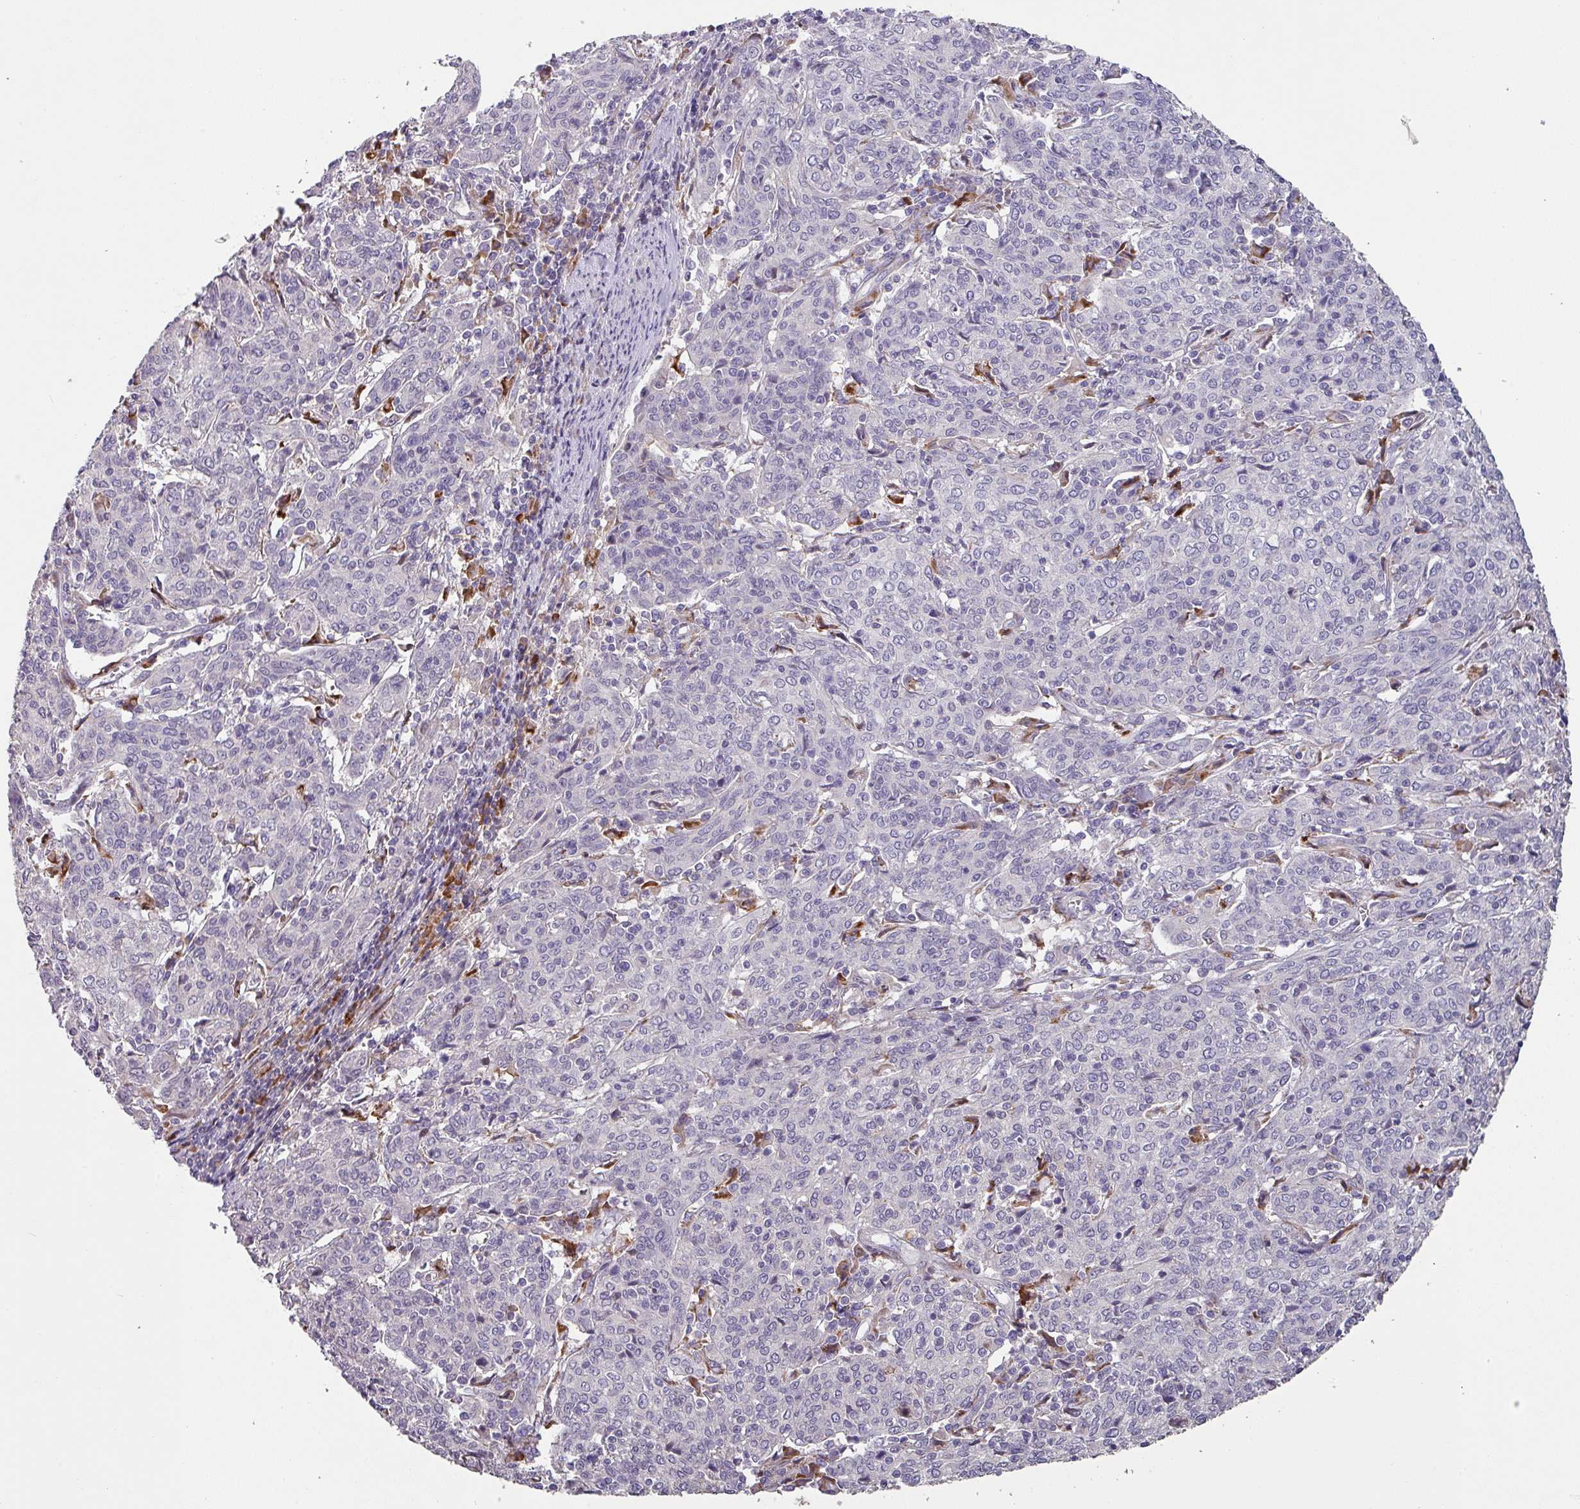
{"staining": {"intensity": "negative", "quantity": "none", "location": "none"}, "tissue": "cervical cancer", "cell_type": "Tumor cells", "image_type": "cancer", "snomed": [{"axis": "morphology", "description": "Squamous cell carcinoma, NOS"}, {"axis": "topography", "description": "Cervix"}], "caption": "This histopathology image is of cervical squamous cell carcinoma stained with IHC to label a protein in brown with the nuclei are counter-stained blue. There is no positivity in tumor cells. (DAB immunohistochemistry (IHC) with hematoxylin counter stain).", "gene": "KLHL3", "patient": {"sex": "female", "age": 67}}